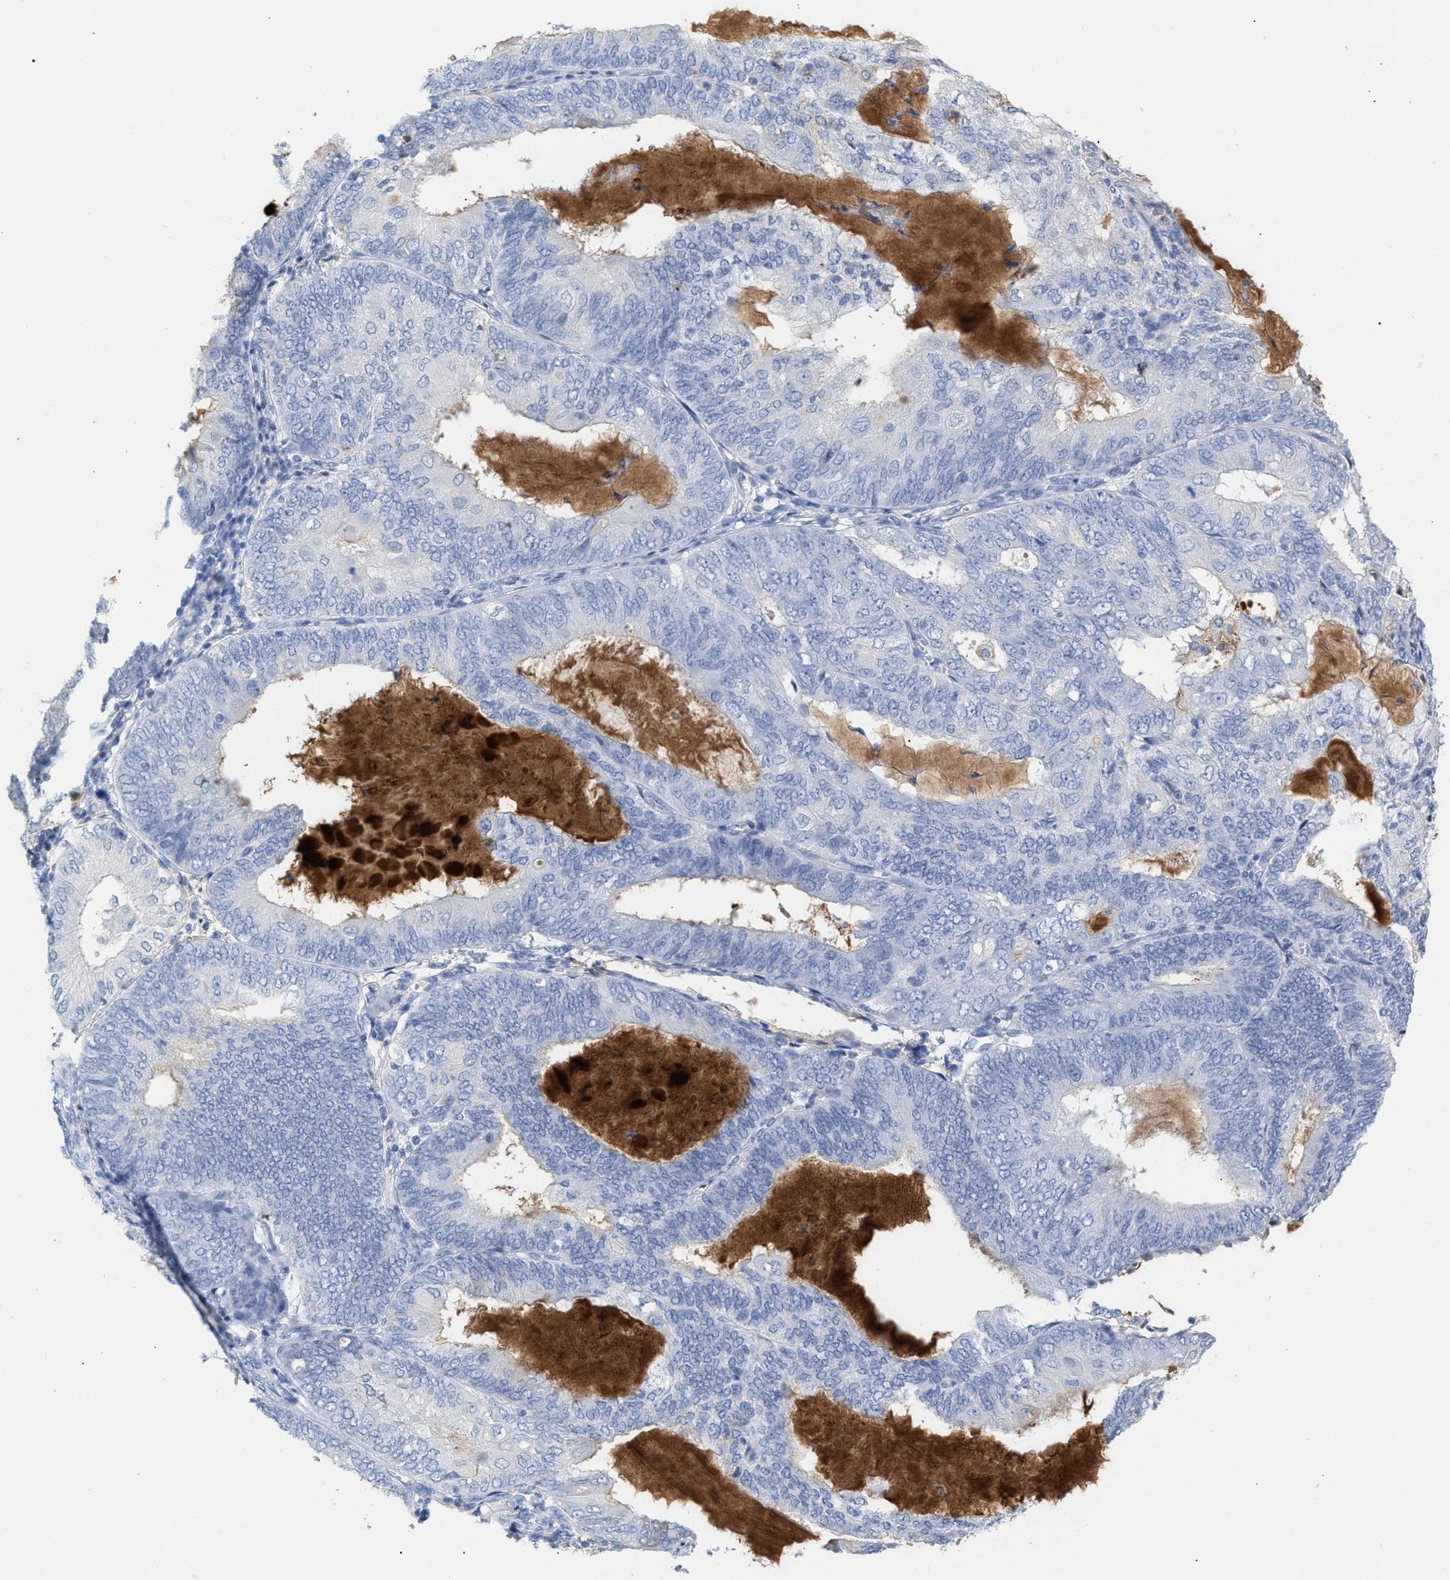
{"staining": {"intensity": "negative", "quantity": "none", "location": "none"}, "tissue": "endometrial cancer", "cell_type": "Tumor cells", "image_type": "cancer", "snomed": [{"axis": "morphology", "description": "Adenocarcinoma, NOS"}, {"axis": "topography", "description": "Endometrium"}], "caption": "Endometrial cancer was stained to show a protein in brown. There is no significant positivity in tumor cells.", "gene": "APOH", "patient": {"sex": "female", "age": 81}}